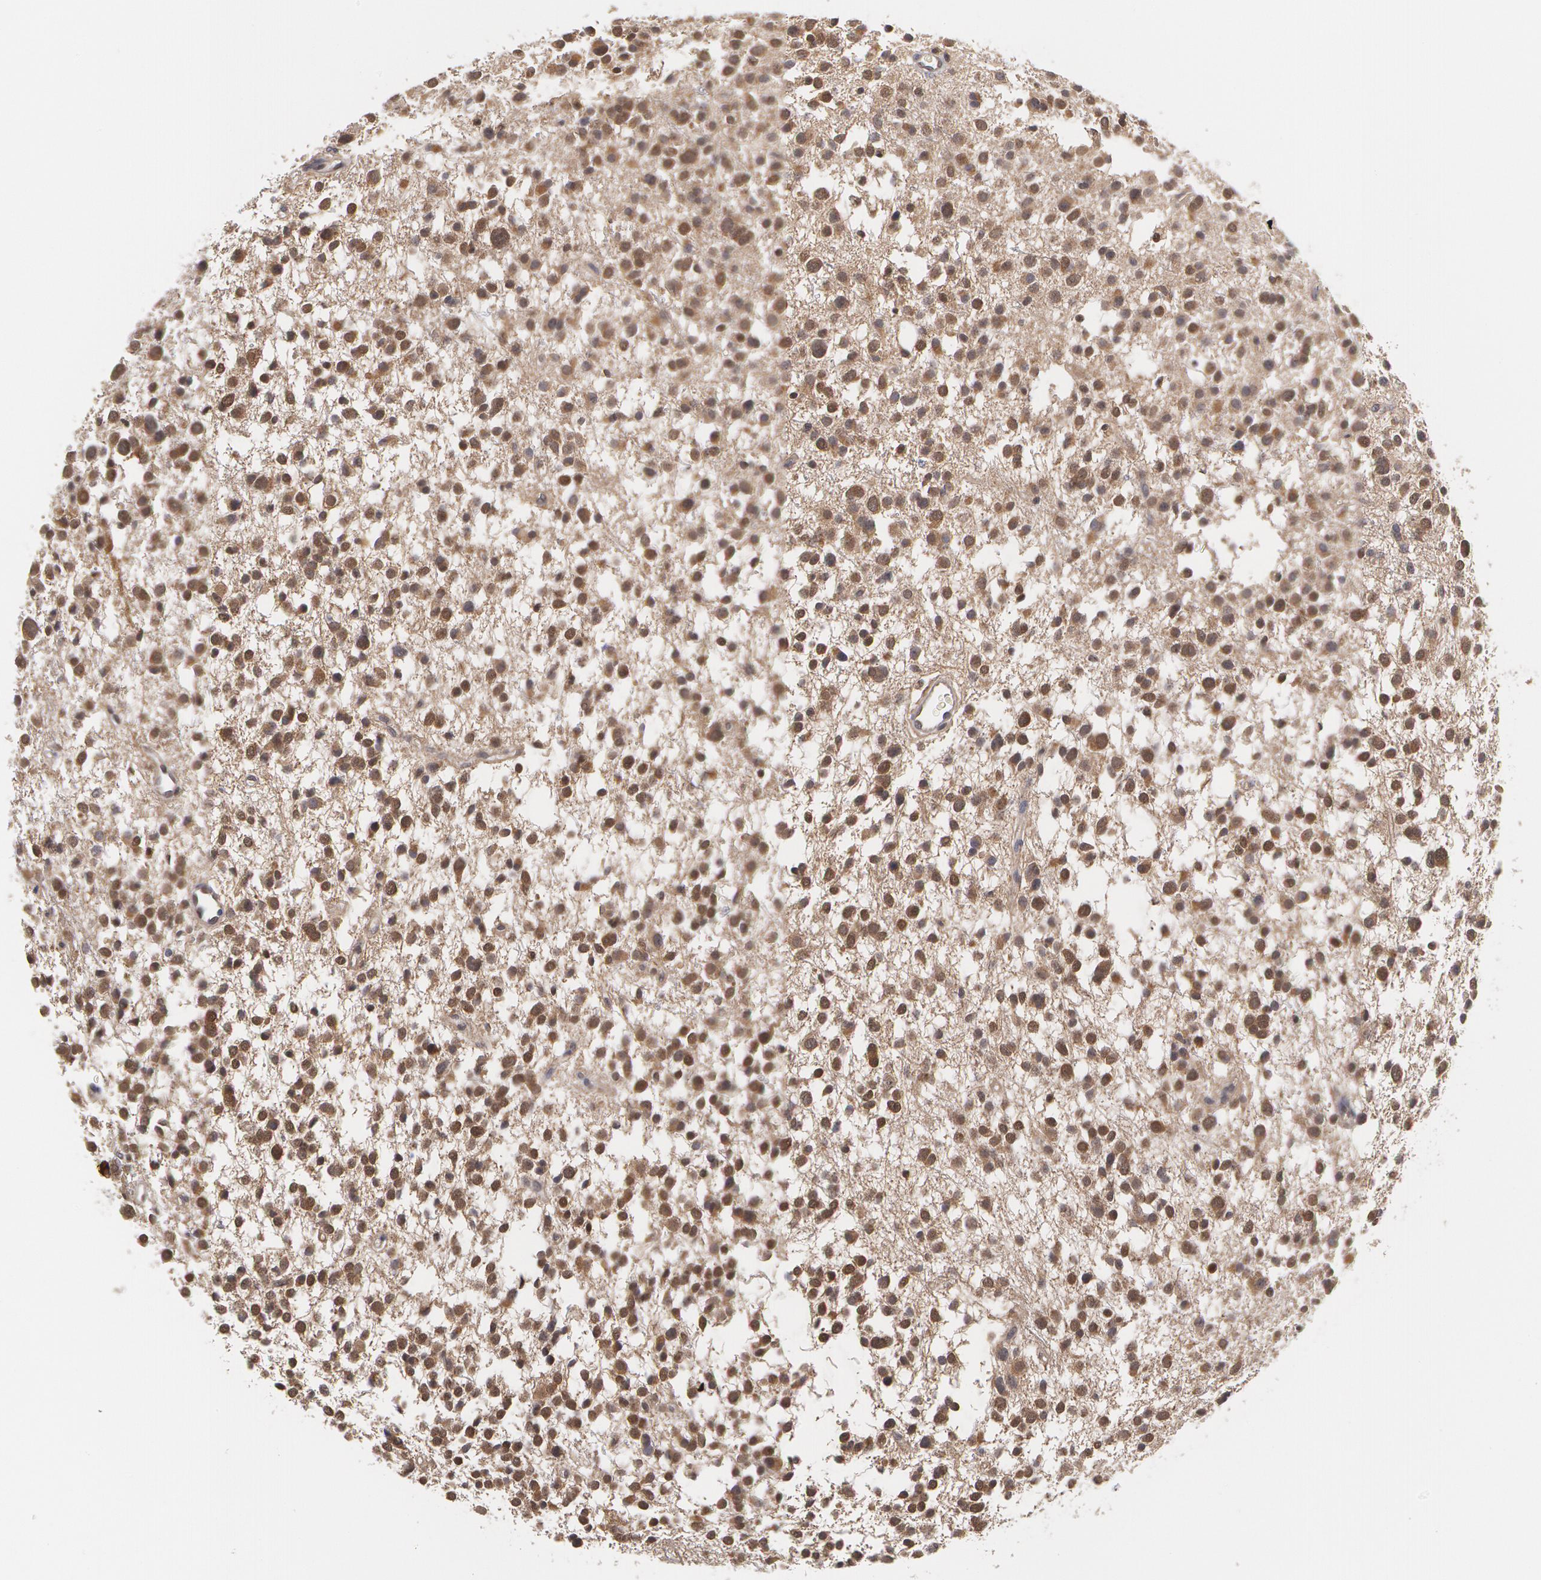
{"staining": {"intensity": "weak", "quantity": ">75%", "location": "cytoplasmic/membranous,nuclear"}, "tissue": "glioma", "cell_type": "Tumor cells", "image_type": "cancer", "snomed": [{"axis": "morphology", "description": "Glioma, malignant, Low grade"}, {"axis": "topography", "description": "Brain"}], "caption": "Immunohistochemistry histopathology image of glioma stained for a protein (brown), which shows low levels of weak cytoplasmic/membranous and nuclear staining in approximately >75% of tumor cells.", "gene": "TXNRD1", "patient": {"sex": "female", "age": 36}}